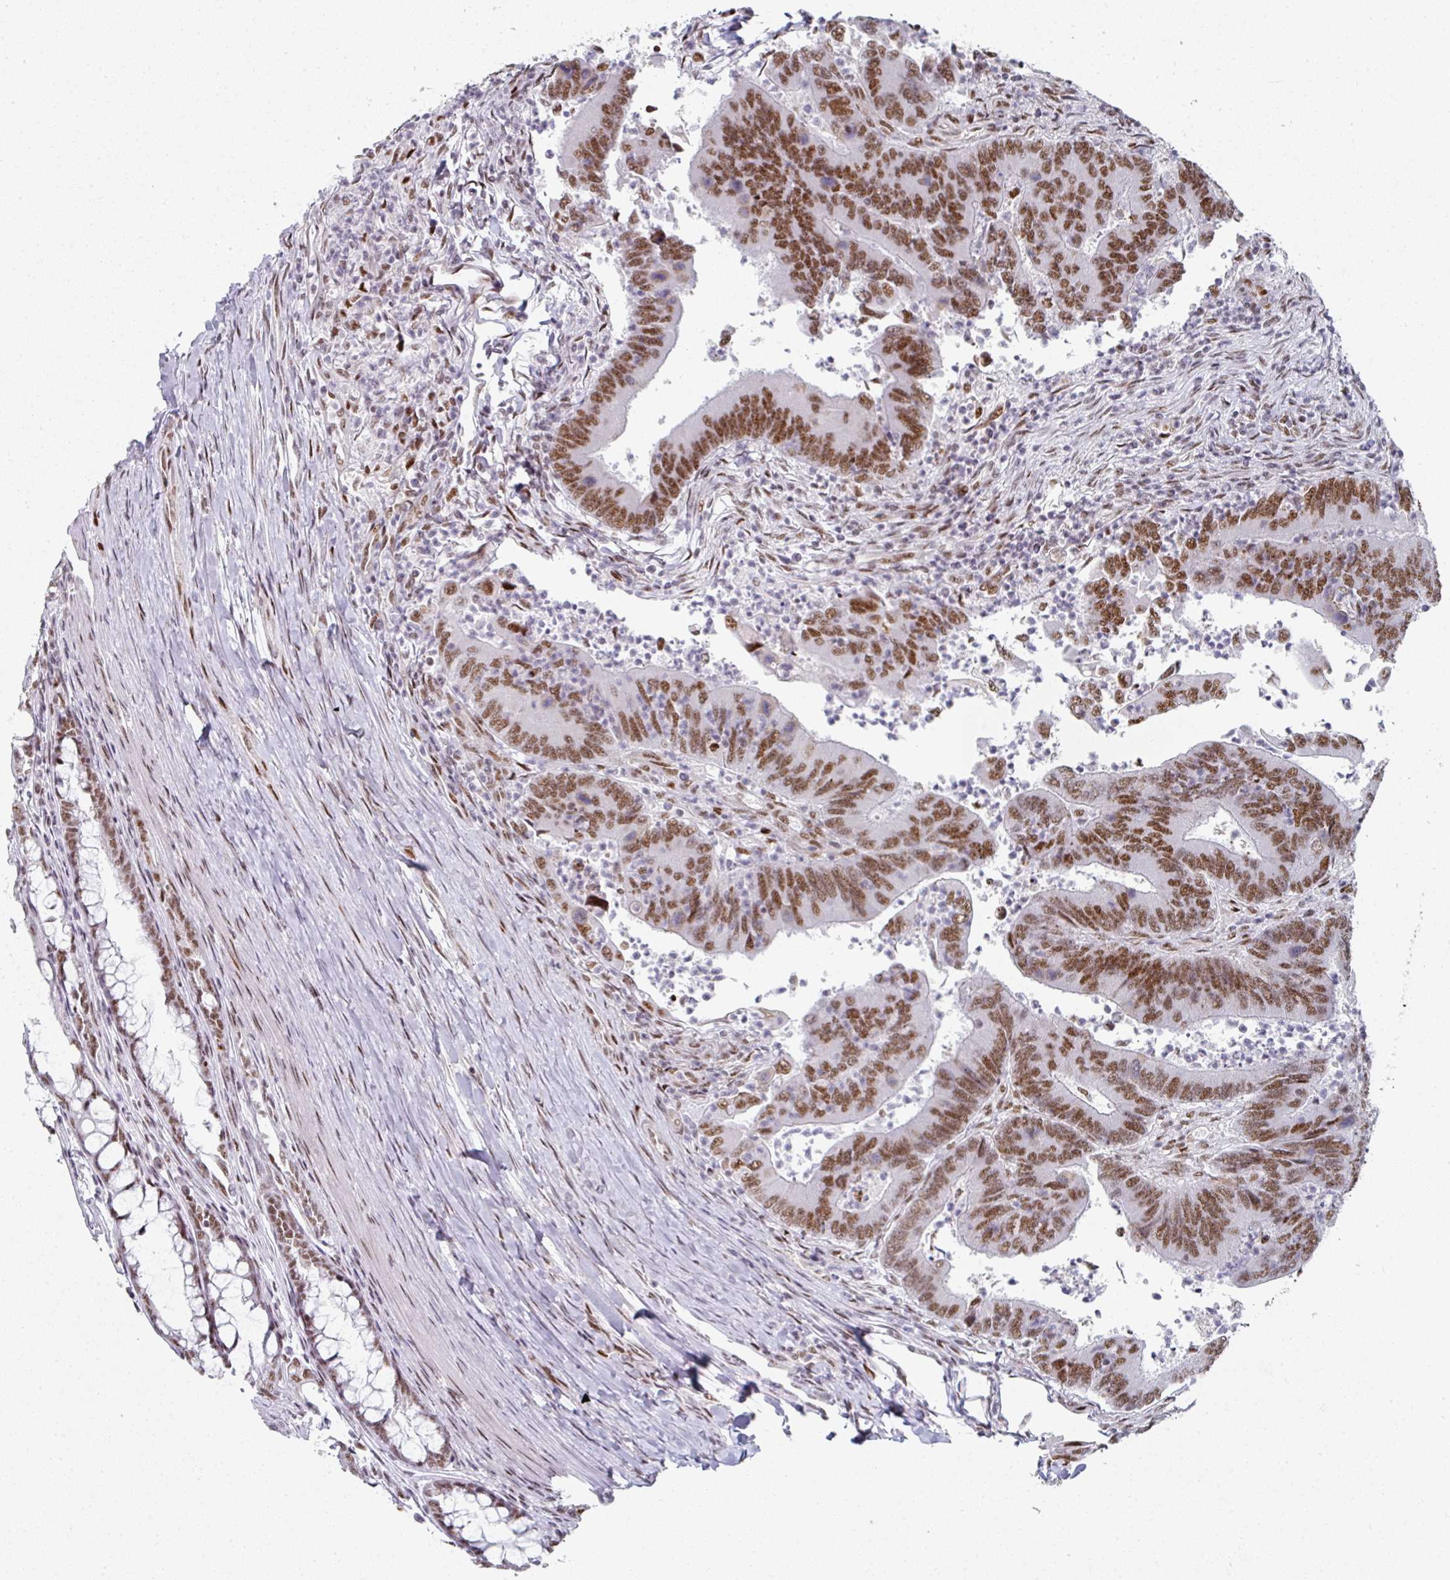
{"staining": {"intensity": "moderate", "quantity": ">75%", "location": "nuclear"}, "tissue": "colorectal cancer", "cell_type": "Tumor cells", "image_type": "cancer", "snomed": [{"axis": "morphology", "description": "Adenocarcinoma, NOS"}, {"axis": "topography", "description": "Colon"}], "caption": "Immunohistochemistry (IHC) of human colorectal adenocarcinoma demonstrates medium levels of moderate nuclear positivity in approximately >75% of tumor cells.", "gene": "SF3B5", "patient": {"sex": "female", "age": 67}}